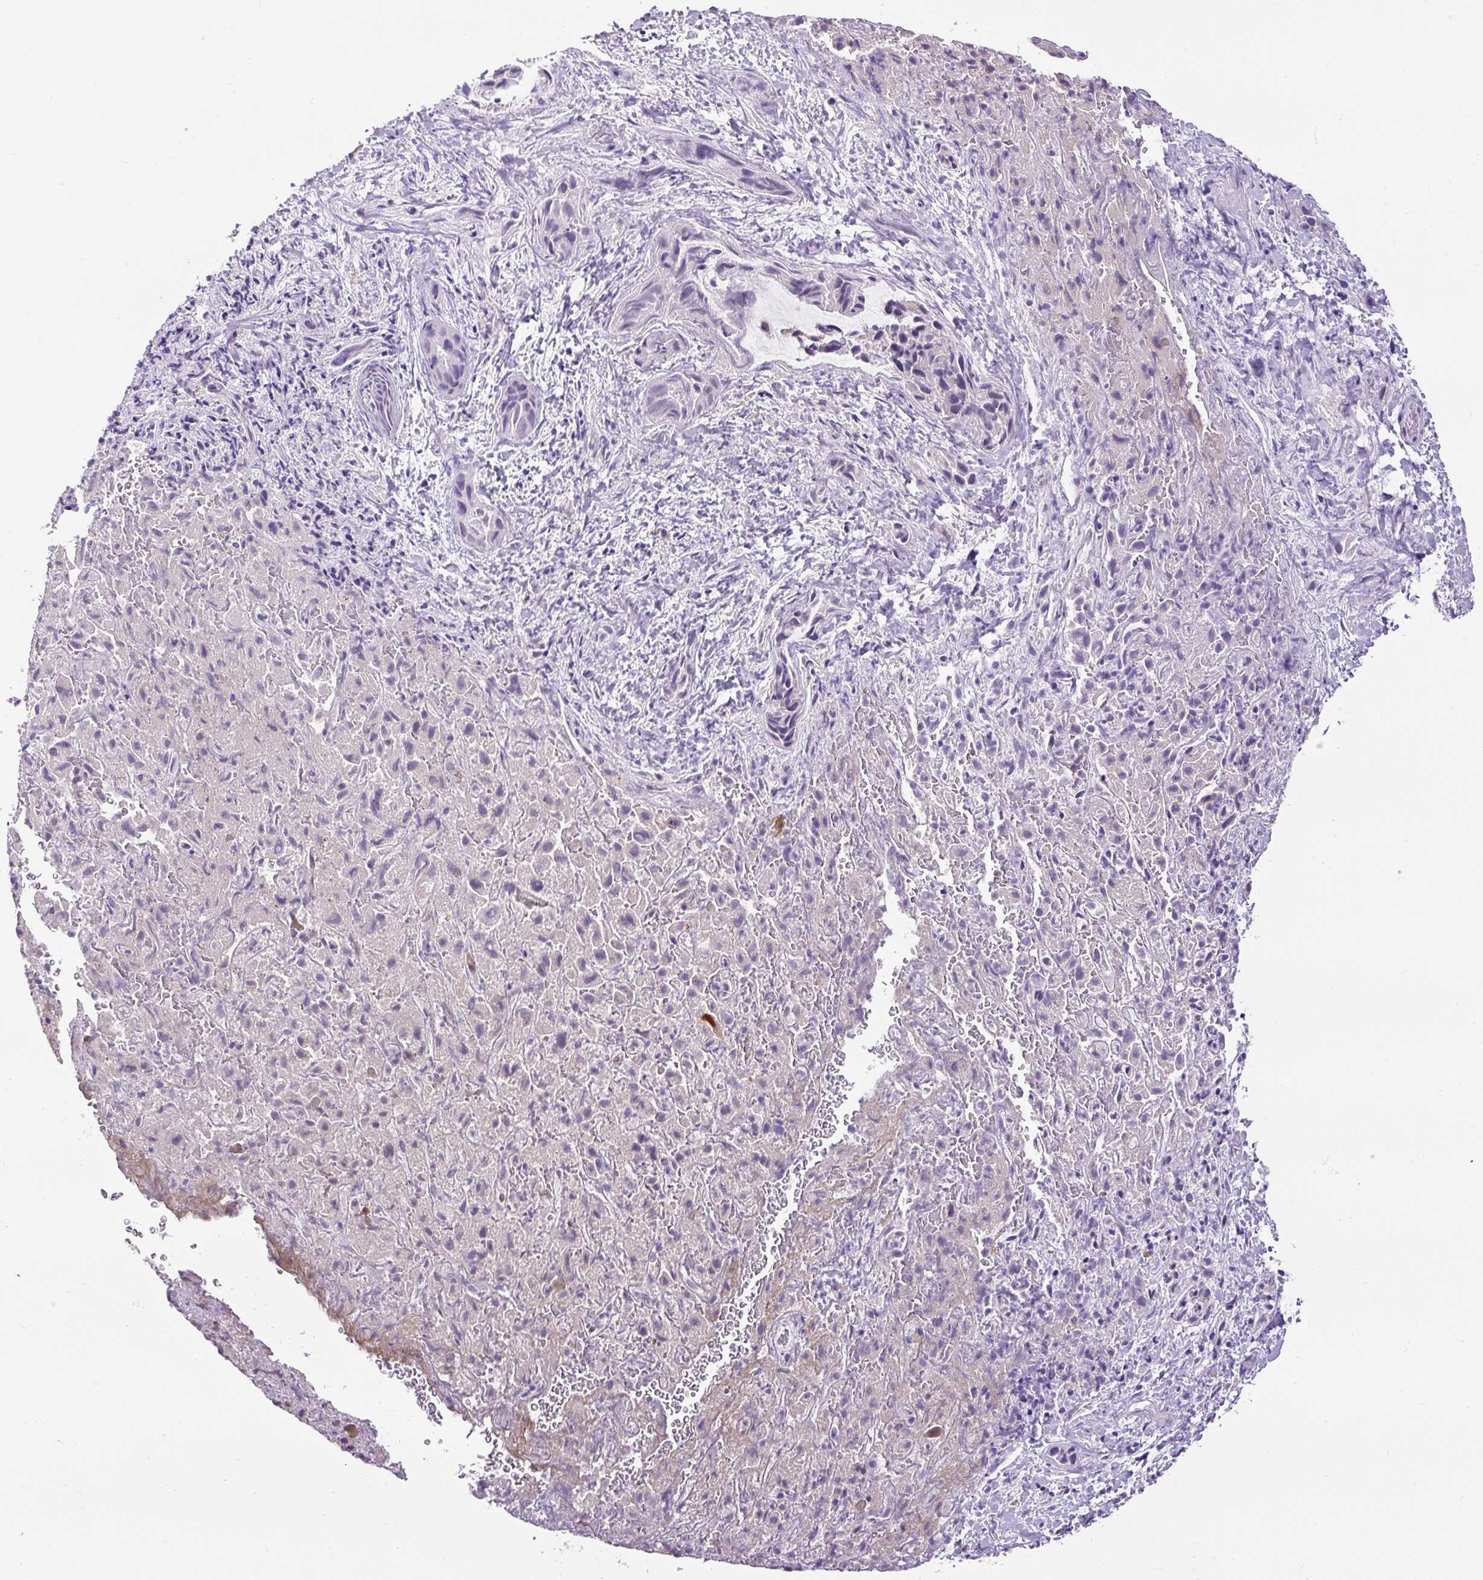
{"staining": {"intensity": "negative", "quantity": "none", "location": "none"}, "tissue": "liver cancer", "cell_type": "Tumor cells", "image_type": "cancer", "snomed": [{"axis": "morphology", "description": "Cholangiocarcinoma"}, {"axis": "topography", "description": "Liver"}], "caption": "Human cholangiocarcinoma (liver) stained for a protein using IHC shows no staining in tumor cells.", "gene": "ARHGEF18", "patient": {"sex": "female", "age": 52}}